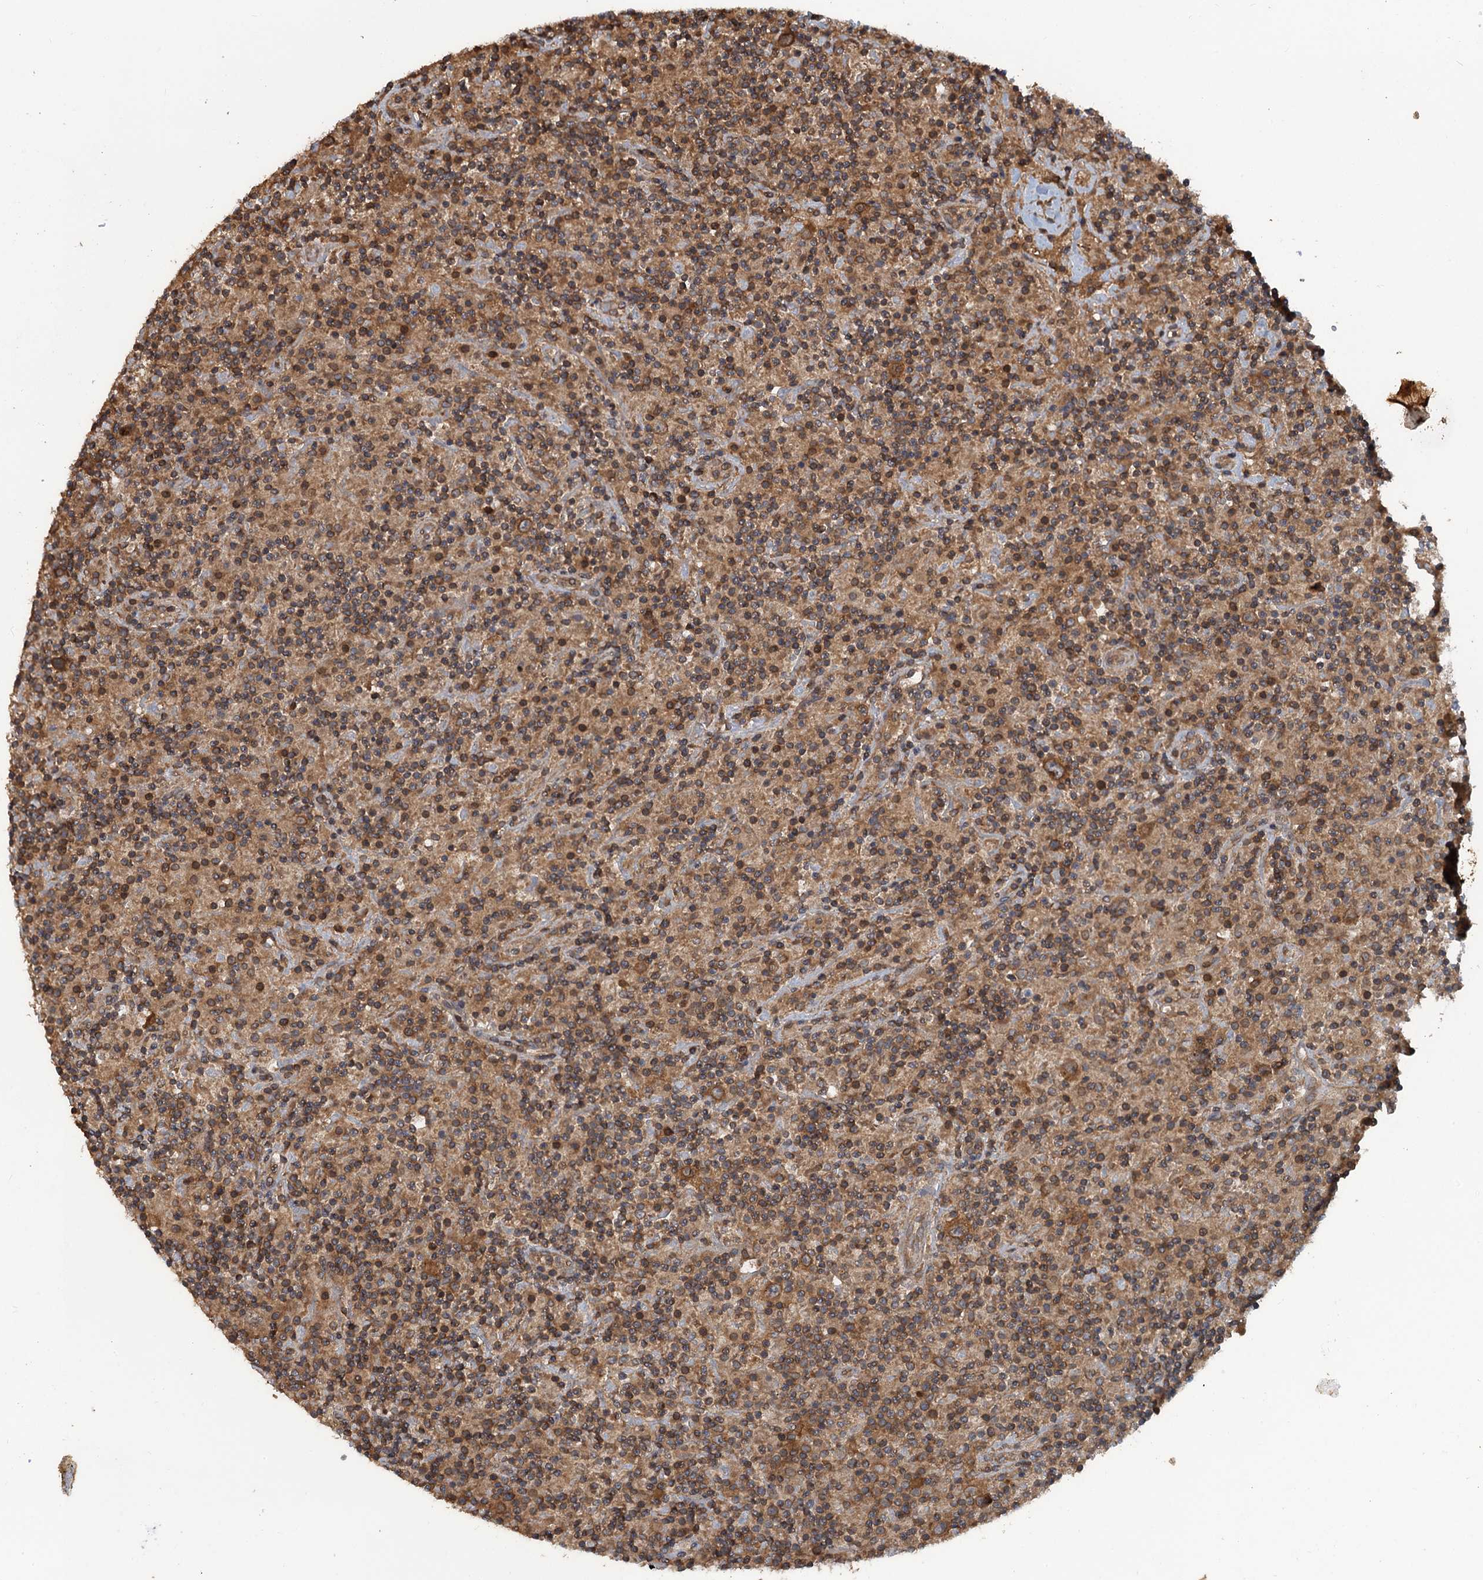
{"staining": {"intensity": "strong", "quantity": ">75%", "location": "cytoplasmic/membranous"}, "tissue": "lymphoma", "cell_type": "Tumor cells", "image_type": "cancer", "snomed": [{"axis": "morphology", "description": "Hodgkin's disease, NOS"}, {"axis": "topography", "description": "Lymph node"}], "caption": "The histopathology image reveals staining of lymphoma, revealing strong cytoplasmic/membranous protein expression (brown color) within tumor cells.", "gene": "GLE1", "patient": {"sex": "male", "age": 70}}